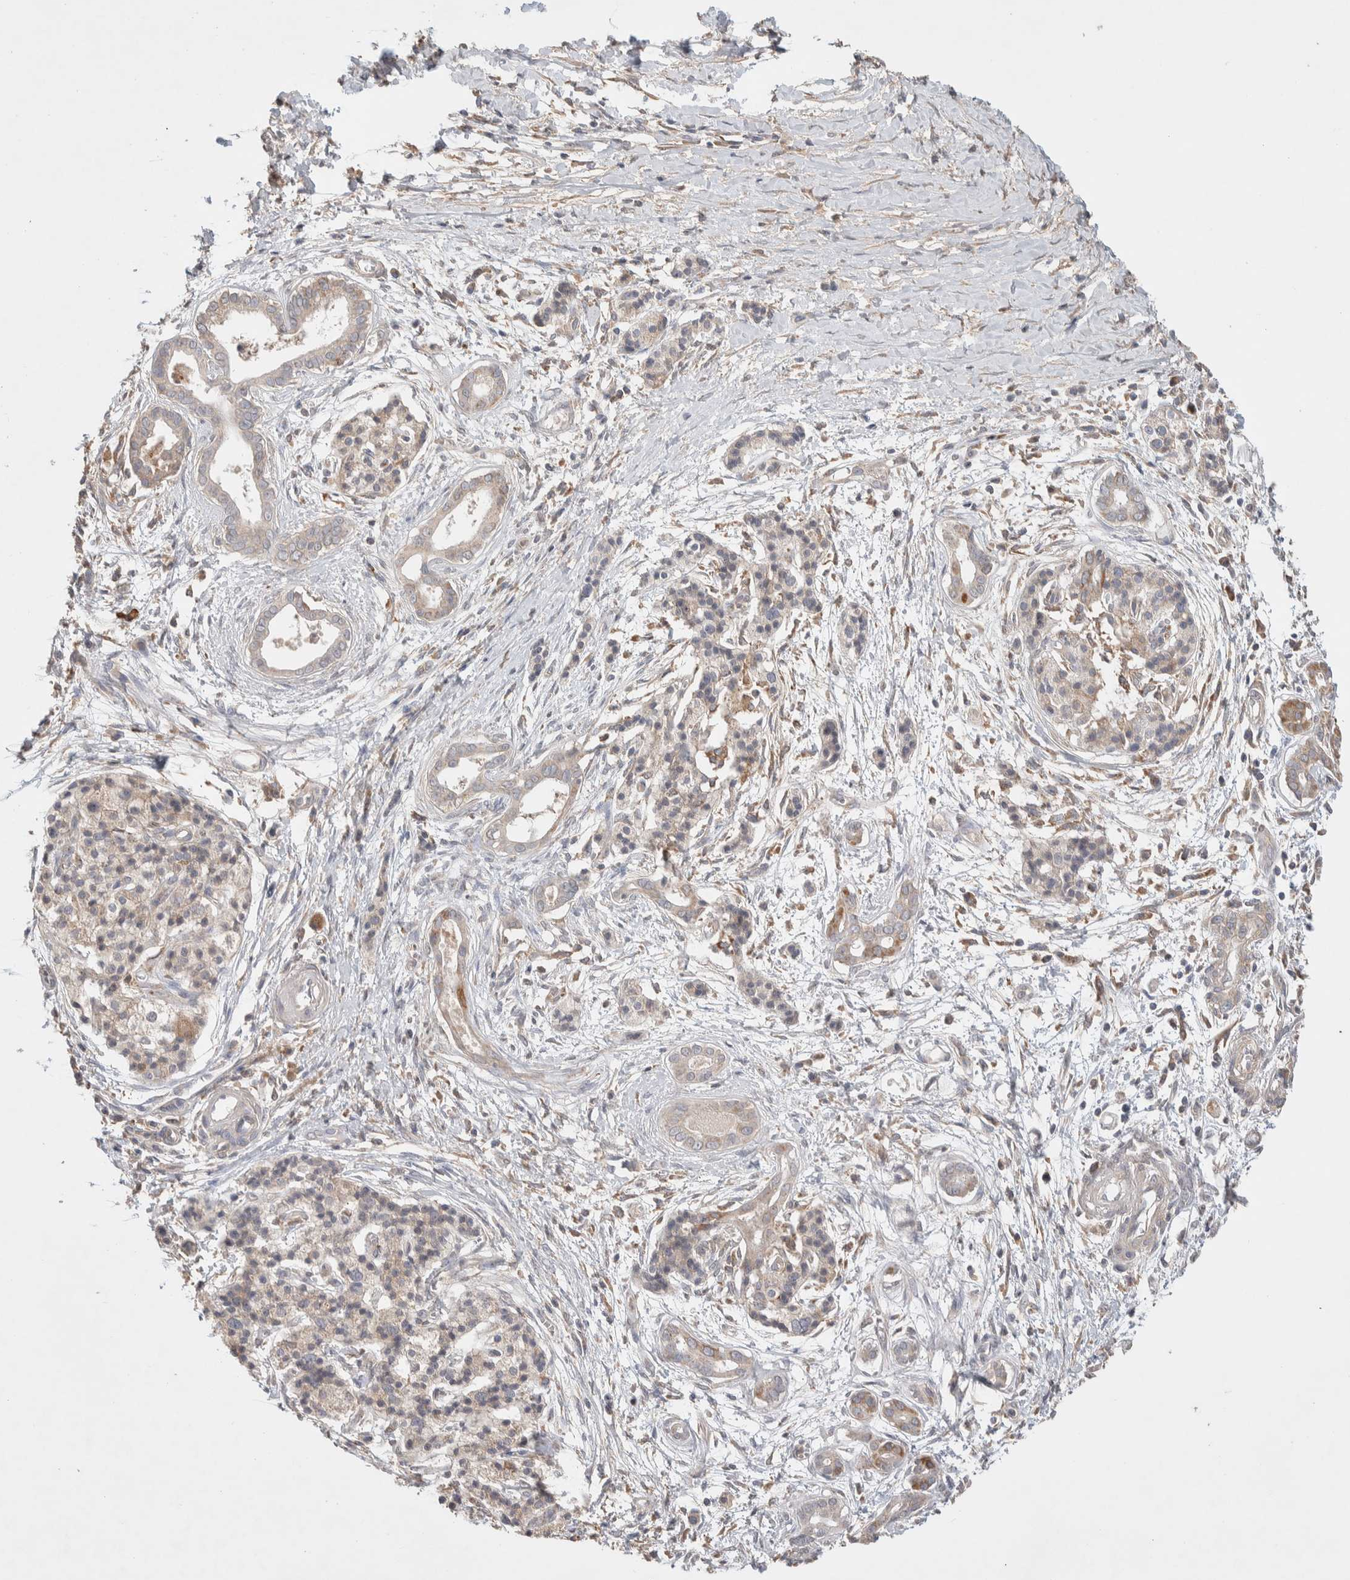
{"staining": {"intensity": "negative", "quantity": "none", "location": "none"}, "tissue": "pancreatic cancer", "cell_type": "Tumor cells", "image_type": "cancer", "snomed": [{"axis": "morphology", "description": "Adenocarcinoma, NOS"}, {"axis": "topography", "description": "Pancreas"}], "caption": "Photomicrograph shows no protein expression in tumor cells of pancreatic cancer tissue.", "gene": "DEPTOR", "patient": {"sex": "male", "age": 59}}